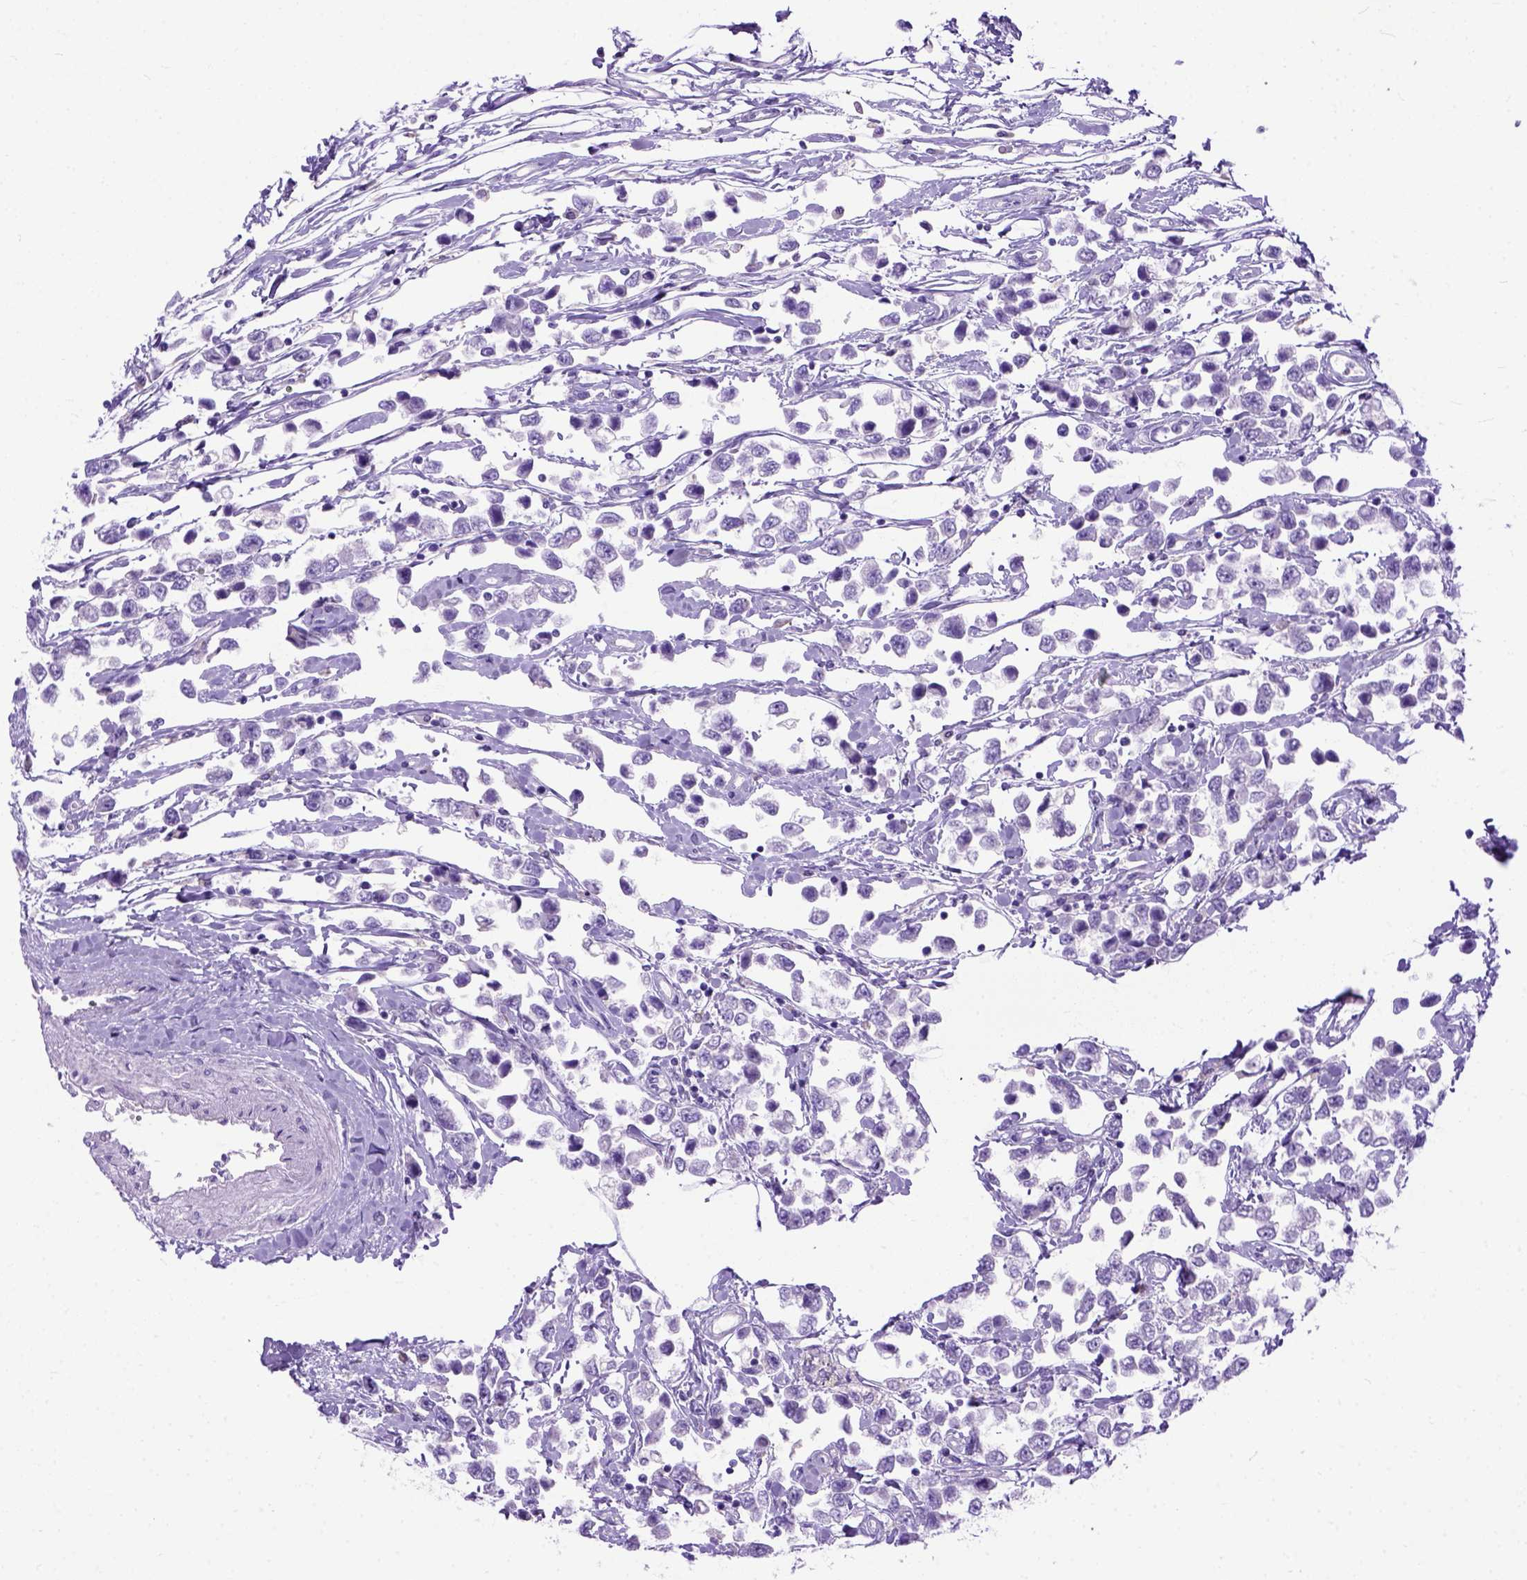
{"staining": {"intensity": "negative", "quantity": "none", "location": "none"}, "tissue": "testis cancer", "cell_type": "Tumor cells", "image_type": "cancer", "snomed": [{"axis": "morphology", "description": "Seminoma, NOS"}, {"axis": "topography", "description": "Testis"}], "caption": "This is an immunohistochemistry histopathology image of human testis seminoma. There is no staining in tumor cells.", "gene": "ODAD3", "patient": {"sex": "male", "age": 34}}